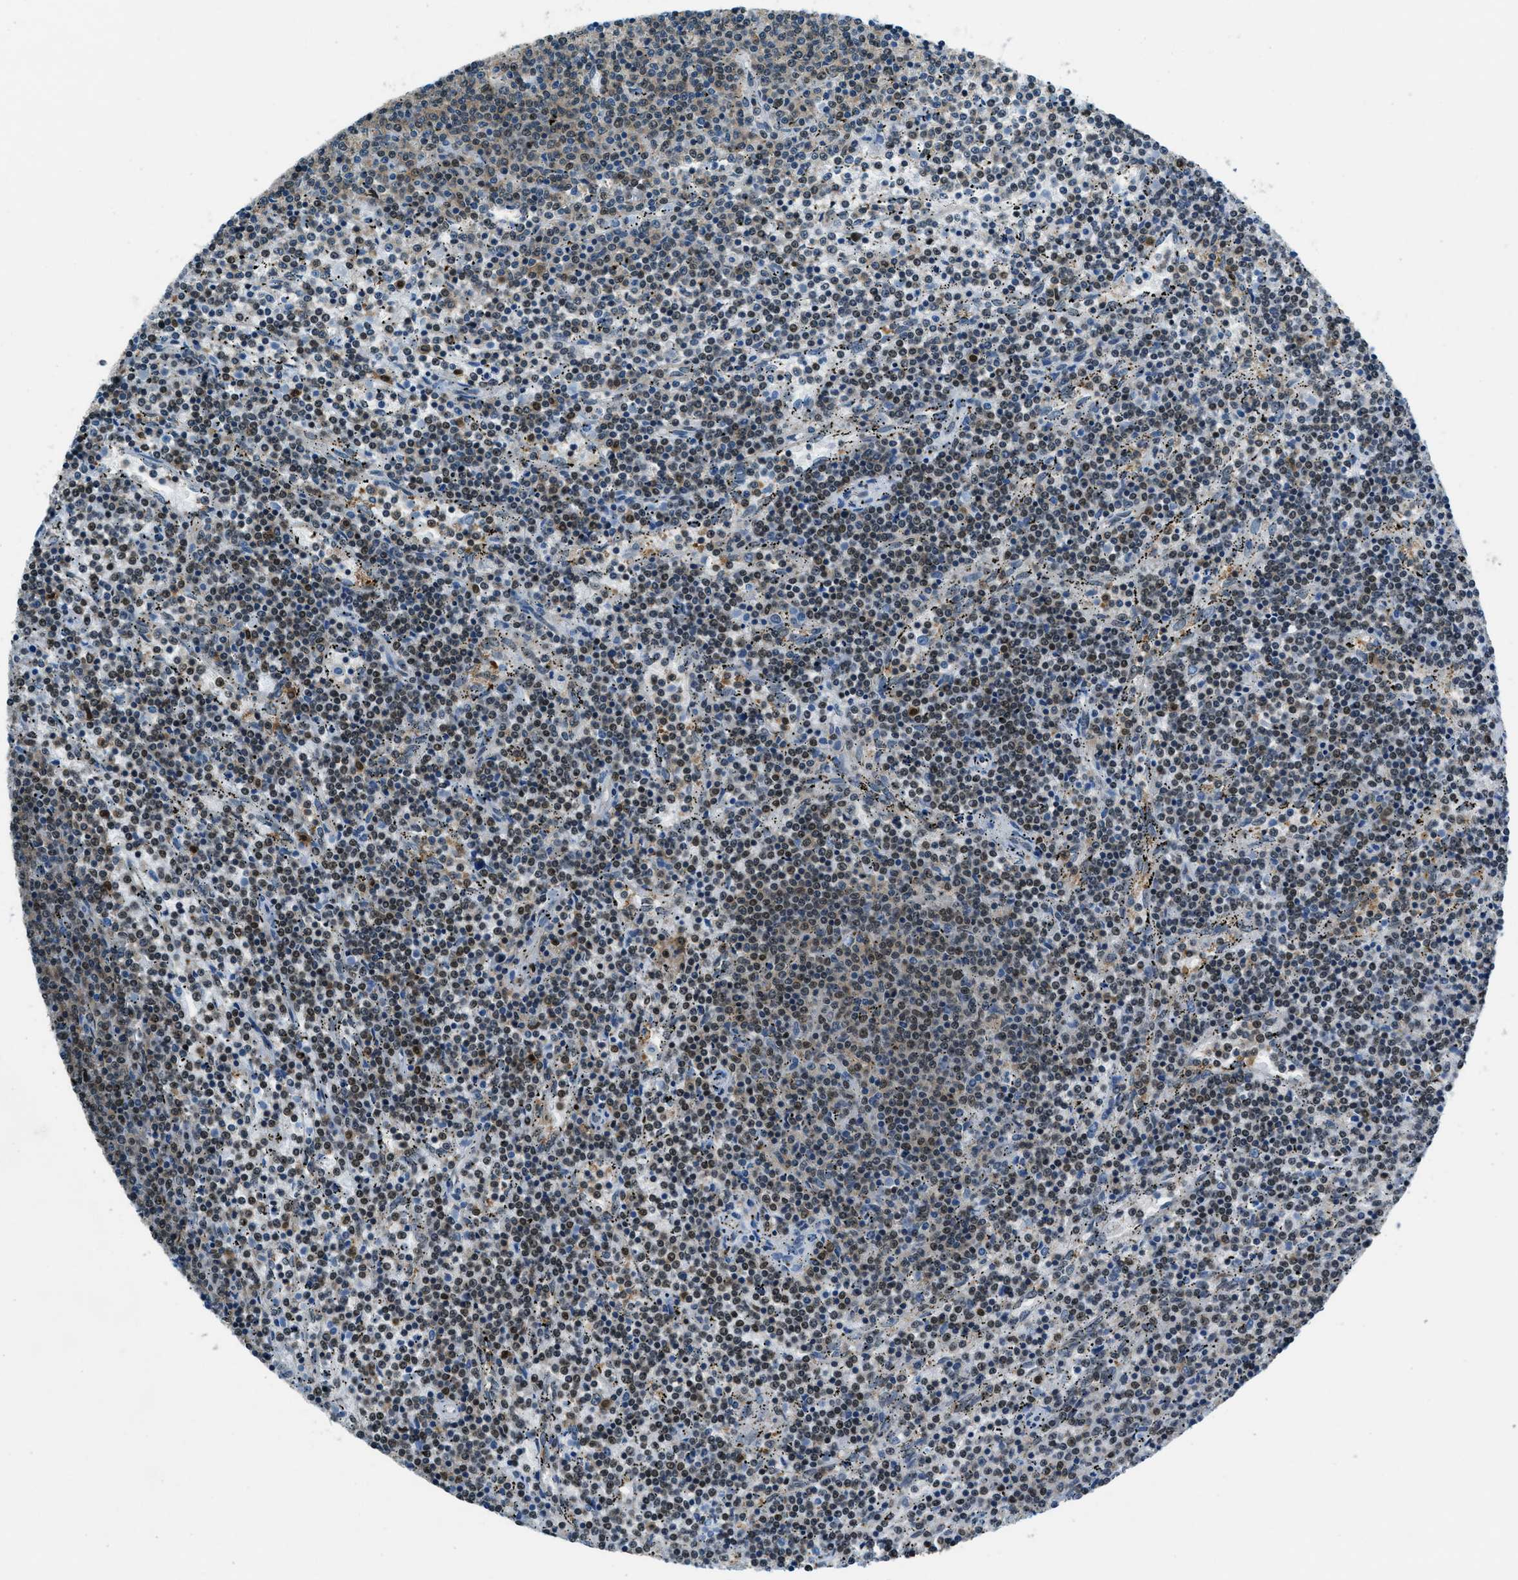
{"staining": {"intensity": "moderate", "quantity": ">75%", "location": "nuclear"}, "tissue": "lymphoma", "cell_type": "Tumor cells", "image_type": "cancer", "snomed": [{"axis": "morphology", "description": "Malignant lymphoma, non-Hodgkin's type, Low grade"}, {"axis": "topography", "description": "Spleen"}], "caption": "Human lymphoma stained for a protein (brown) demonstrates moderate nuclear positive staining in approximately >75% of tumor cells.", "gene": "OGFR", "patient": {"sex": "female", "age": 50}}